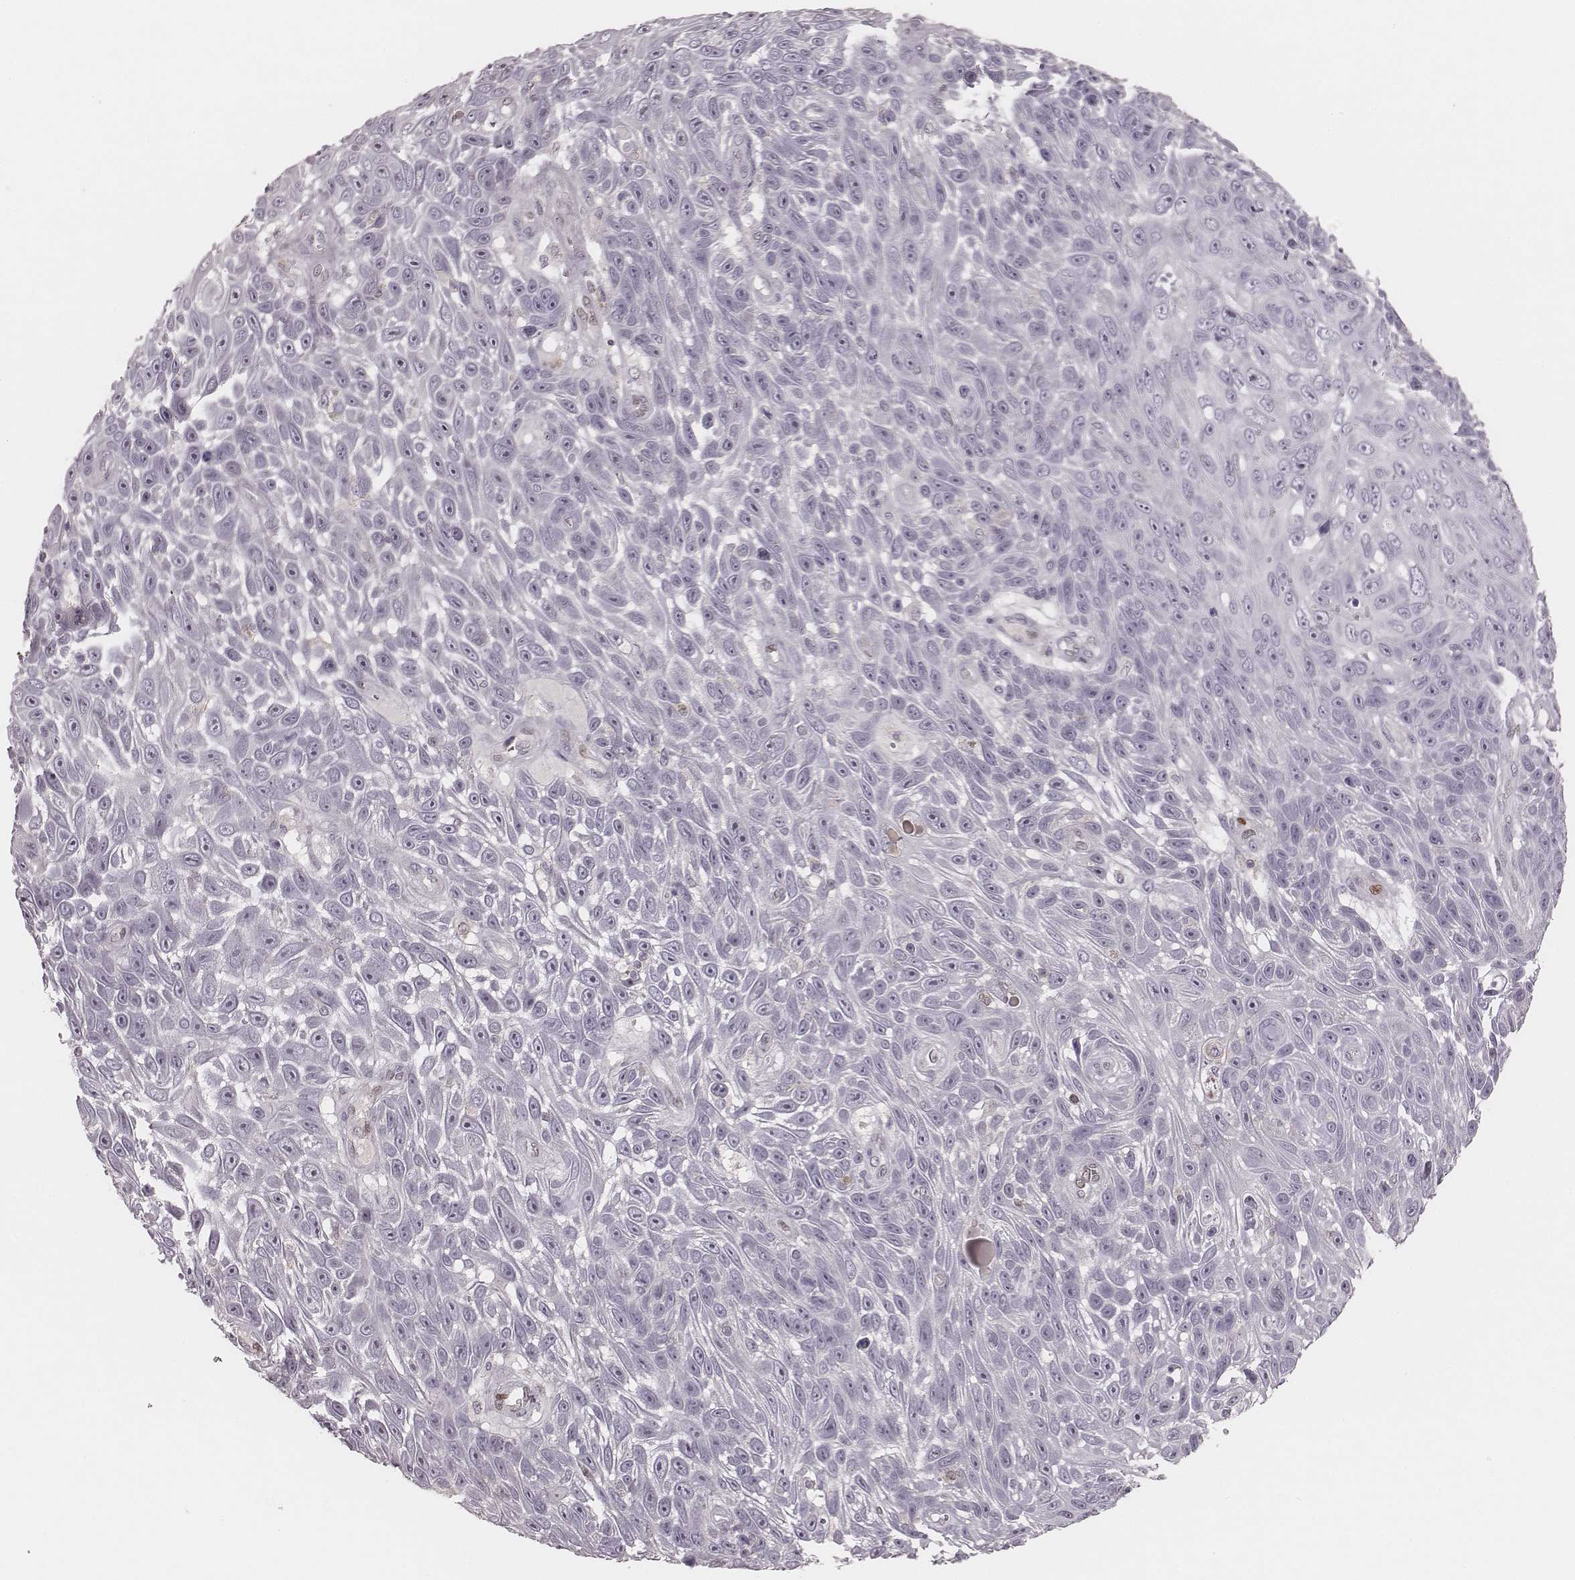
{"staining": {"intensity": "negative", "quantity": "none", "location": "none"}, "tissue": "skin cancer", "cell_type": "Tumor cells", "image_type": "cancer", "snomed": [{"axis": "morphology", "description": "Squamous cell carcinoma, NOS"}, {"axis": "topography", "description": "Skin"}], "caption": "Immunohistochemistry (IHC) of skin cancer (squamous cell carcinoma) exhibits no positivity in tumor cells. (DAB IHC visualized using brightfield microscopy, high magnification).", "gene": "MSX1", "patient": {"sex": "male", "age": 82}}